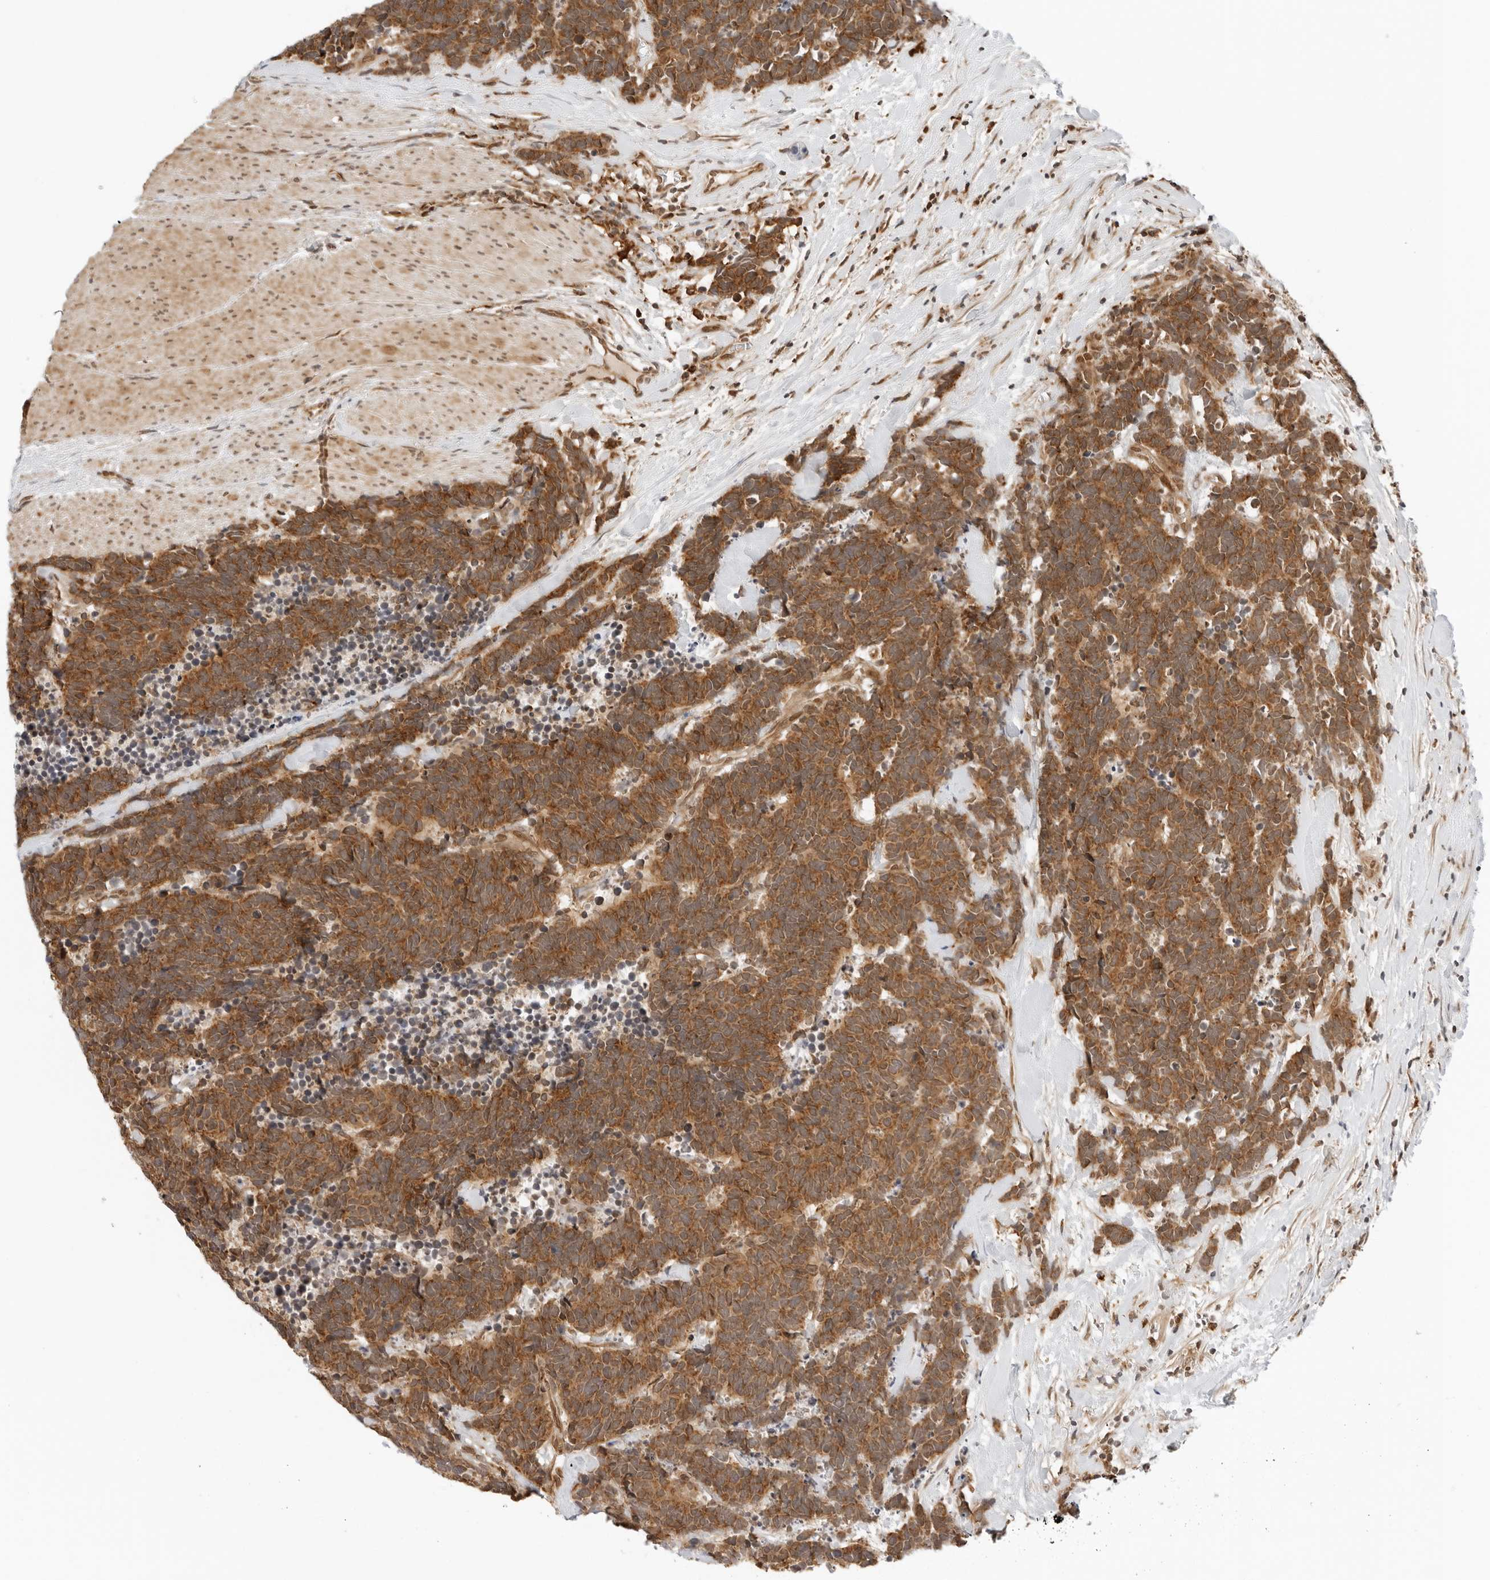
{"staining": {"intensity": "strong", "quantity": ">75%", "location": "cytoplasmic/membranous"}, "tissue": "carcinoid", "cell_type": "Tumor cells", "image_type": "cancer", "snomed": [{"axis": "morphology", "description": "Carcinoma, NOS"}, {"axis": "morphology", "description": "Carcinoid, malignant, NOS"}, {"axis": "topography", "description": "Urinary bladder"}], "caption": "A high amount of strong cytoplasmic/membranous positivity is appreciated in approximately >75% of tumor cells in malignant carcinoid tissue.", "gene": "RC3H1", "patient": {"sex": "male", "age": 57}}